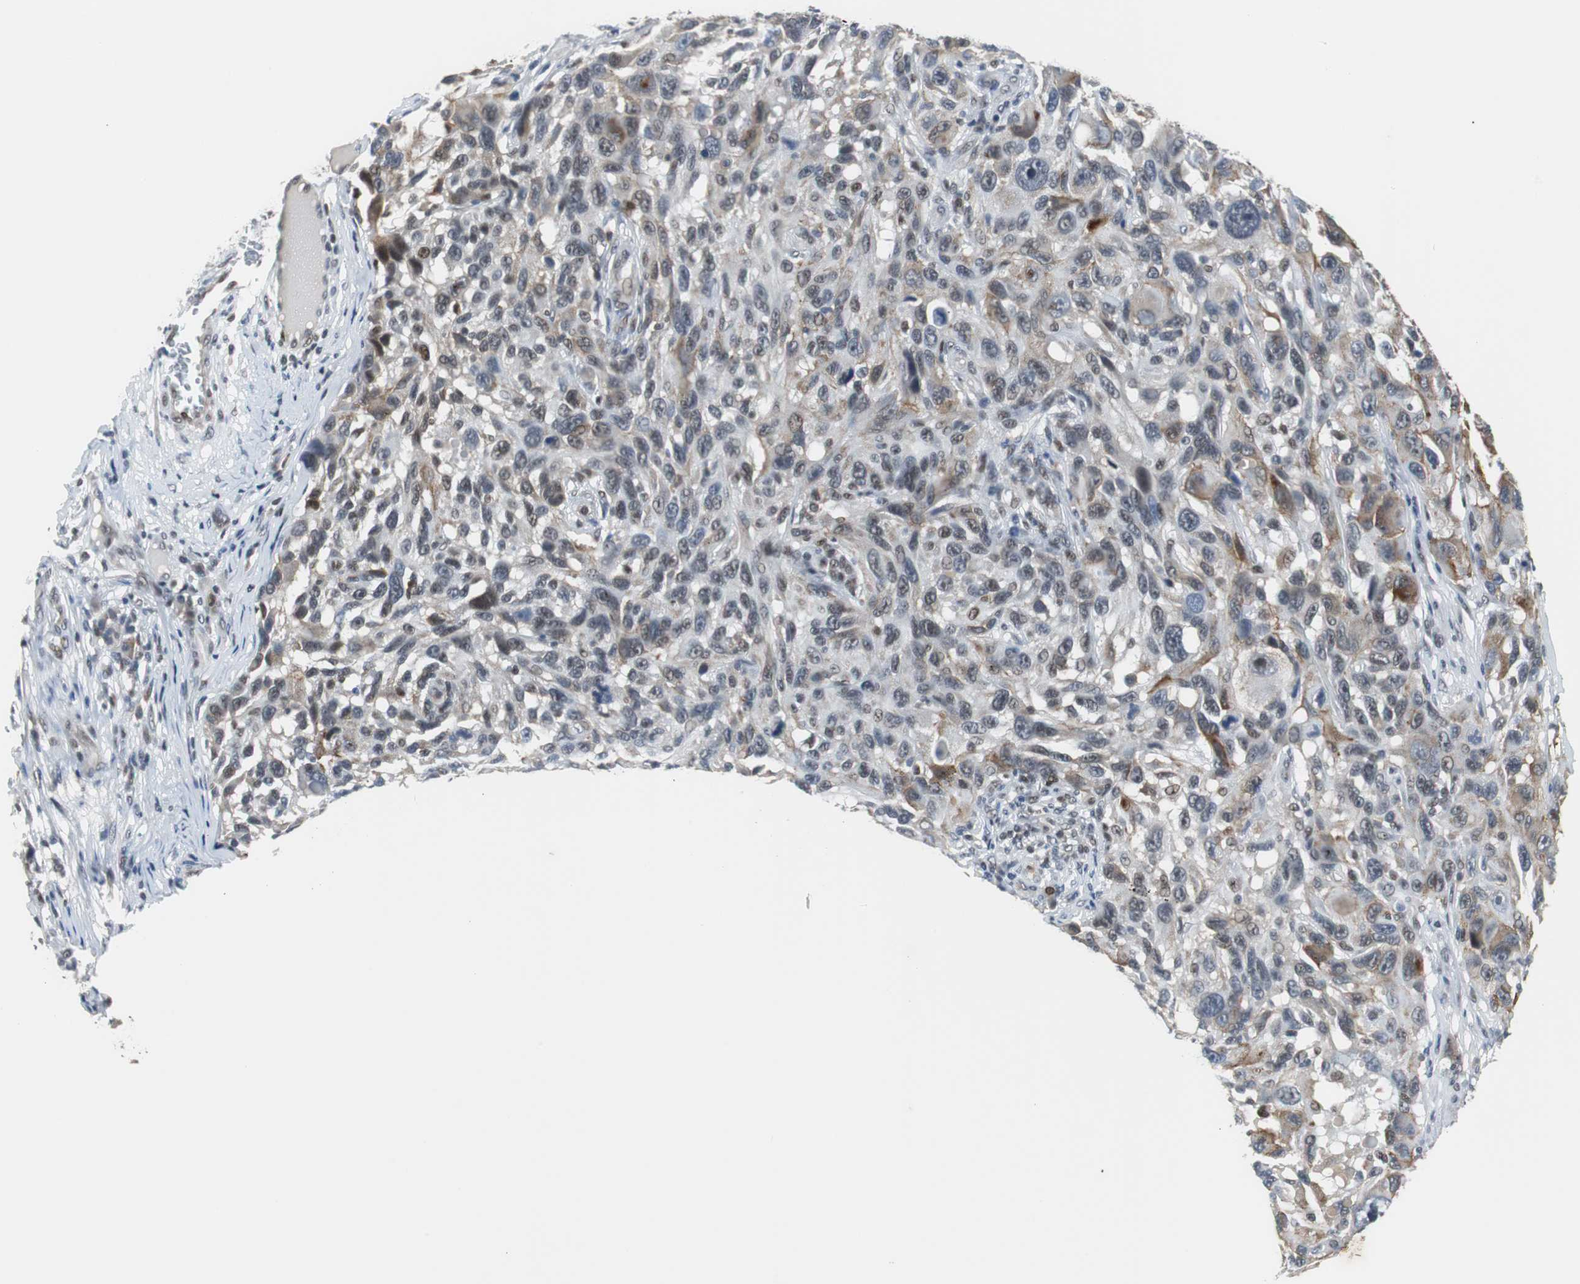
{"staining": {"intensity": "moderate", "quantity": "25%-75%", "location": "cytoplasmic/membranous"}, "tissue": "melanoma", "cell_type": "Tumor cells", "image_type": "cancer", "snomed": [{"axis": "morphology", "description": "Malignant melanoma, NOS"}, {"axis": "topography", "description": "Skin"}], "caption": "Moderate cytoplasmic/membranous staining for a protein is appreciated in about 25%-75% of tumor cells of melanoma using immunohistochemistry (IHC).", "gene": "SIRT1", "patient": {"sex": "male", "age": 53}}